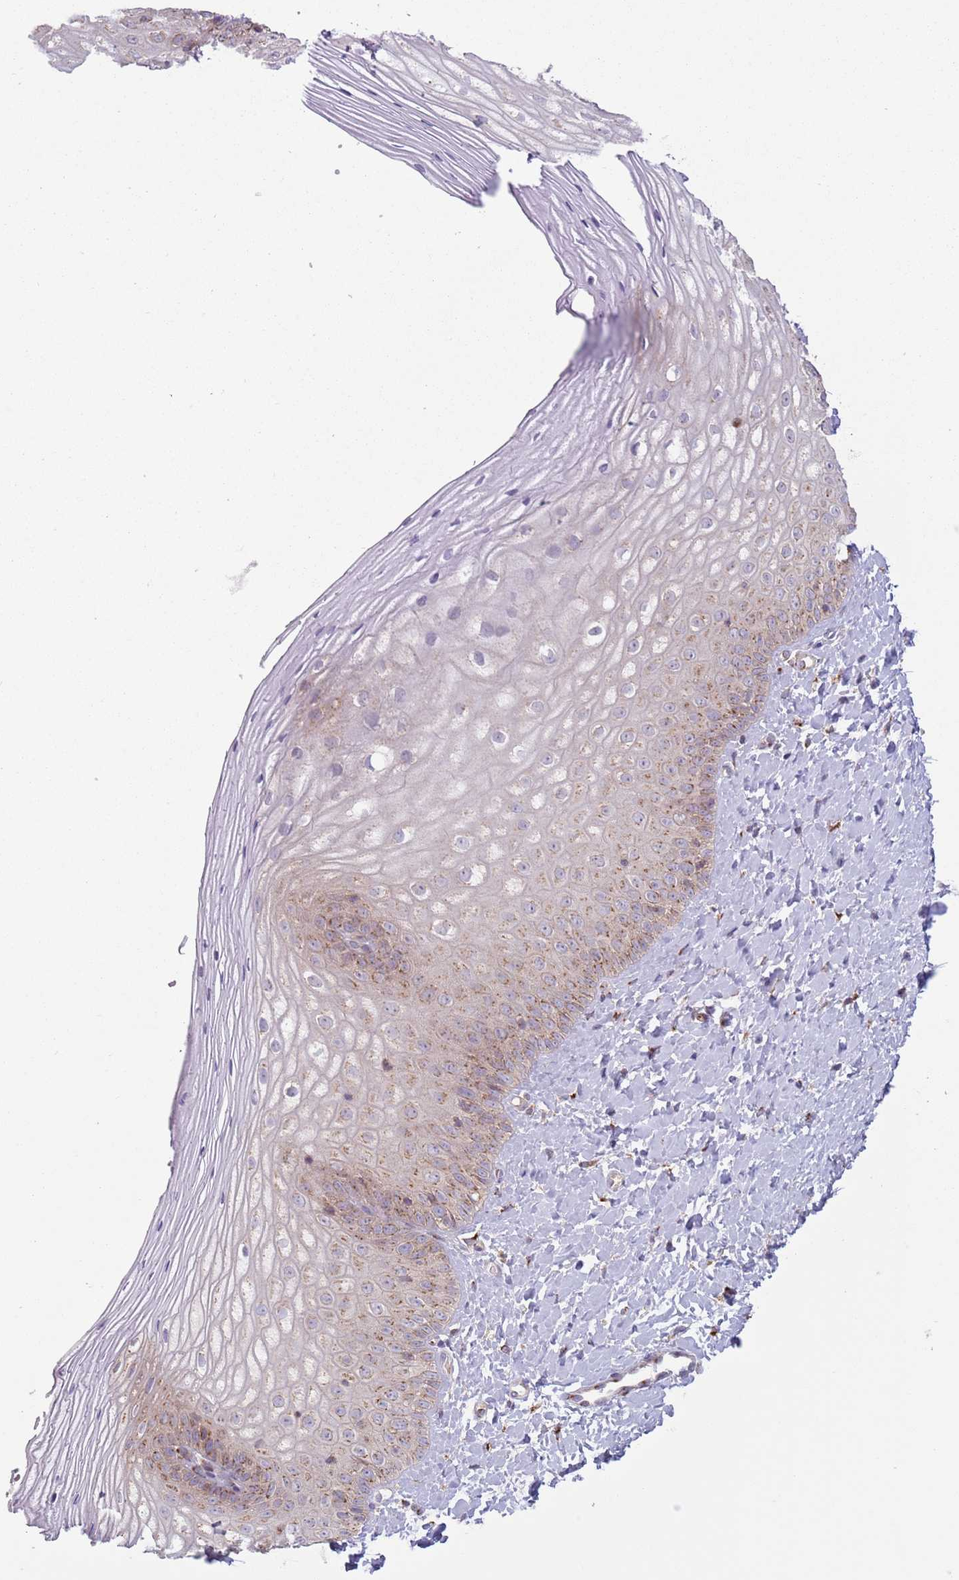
{"staining": {"intensity": "moderate", "quantity": "25%-75%", "location": "cytoplasmic/membranous"}, "tissue": "vagina", "cell_type": "Squamous epithelial cells", "image_type": "normal", "snomed": [{"axis": "morphology", "description": "Normal tissue, NOS"}, {"axis": "topography", "description": "Vagina"}], "caption": "DAB immunohistochemical staining of unremarkable vagina shows moderate cytoplasmic/membranous protein staining in approximately 25%-75% of squamous epithelial cells. Ihc stains the protein of interest in brown and the nuclei are stained blue.", "gene": "COPE", "patient": {"sex": "female", "age": 65}}